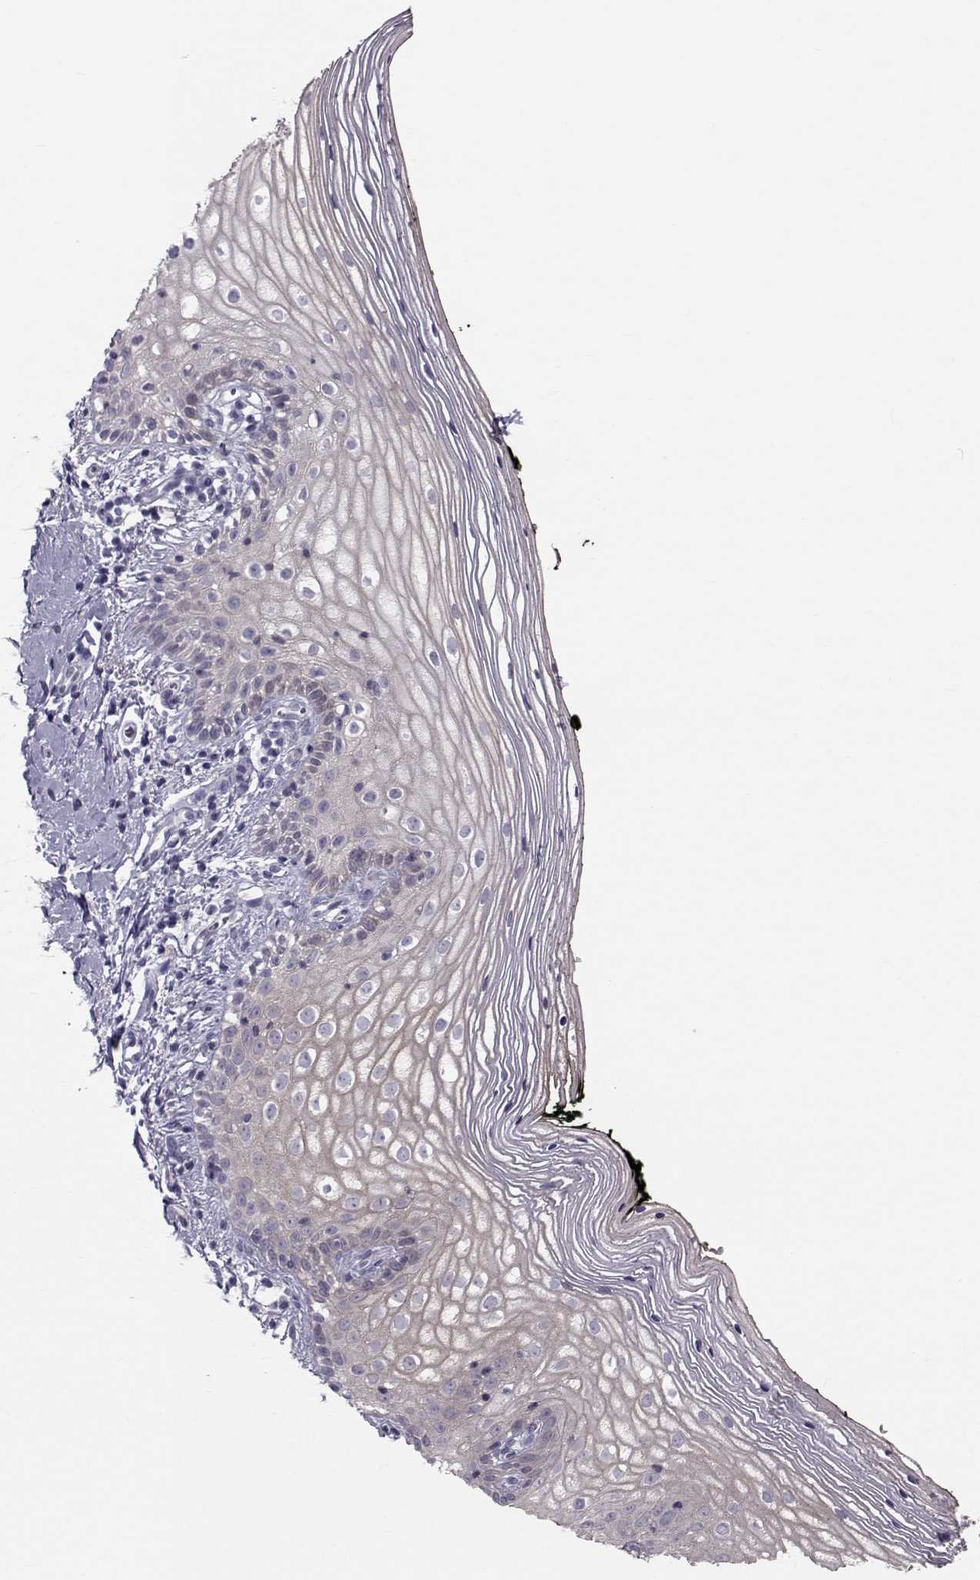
{"staining": {"intensity": "weak", "quantity": "25%-75%", "location": "cytoplasmic/membranous"}, "tissue": "vagina", "cell_type": "Squamous epithelial cells", "image_type": "normal", "snomed": [{"axis": "morphology", "description": "Normal tissue, NOS"}, {"axis": "topography", "description": "Vagina"}], "caption": "A micrograph showing weak cytoplasmic/membranous positivity in approximately 25%-75% of squamous epithelial cells in normal vagina, as visualized by brown immunohistochemical staining.", "gene": "GARIN3", "patient": {"sex": "female", "age": 47}}